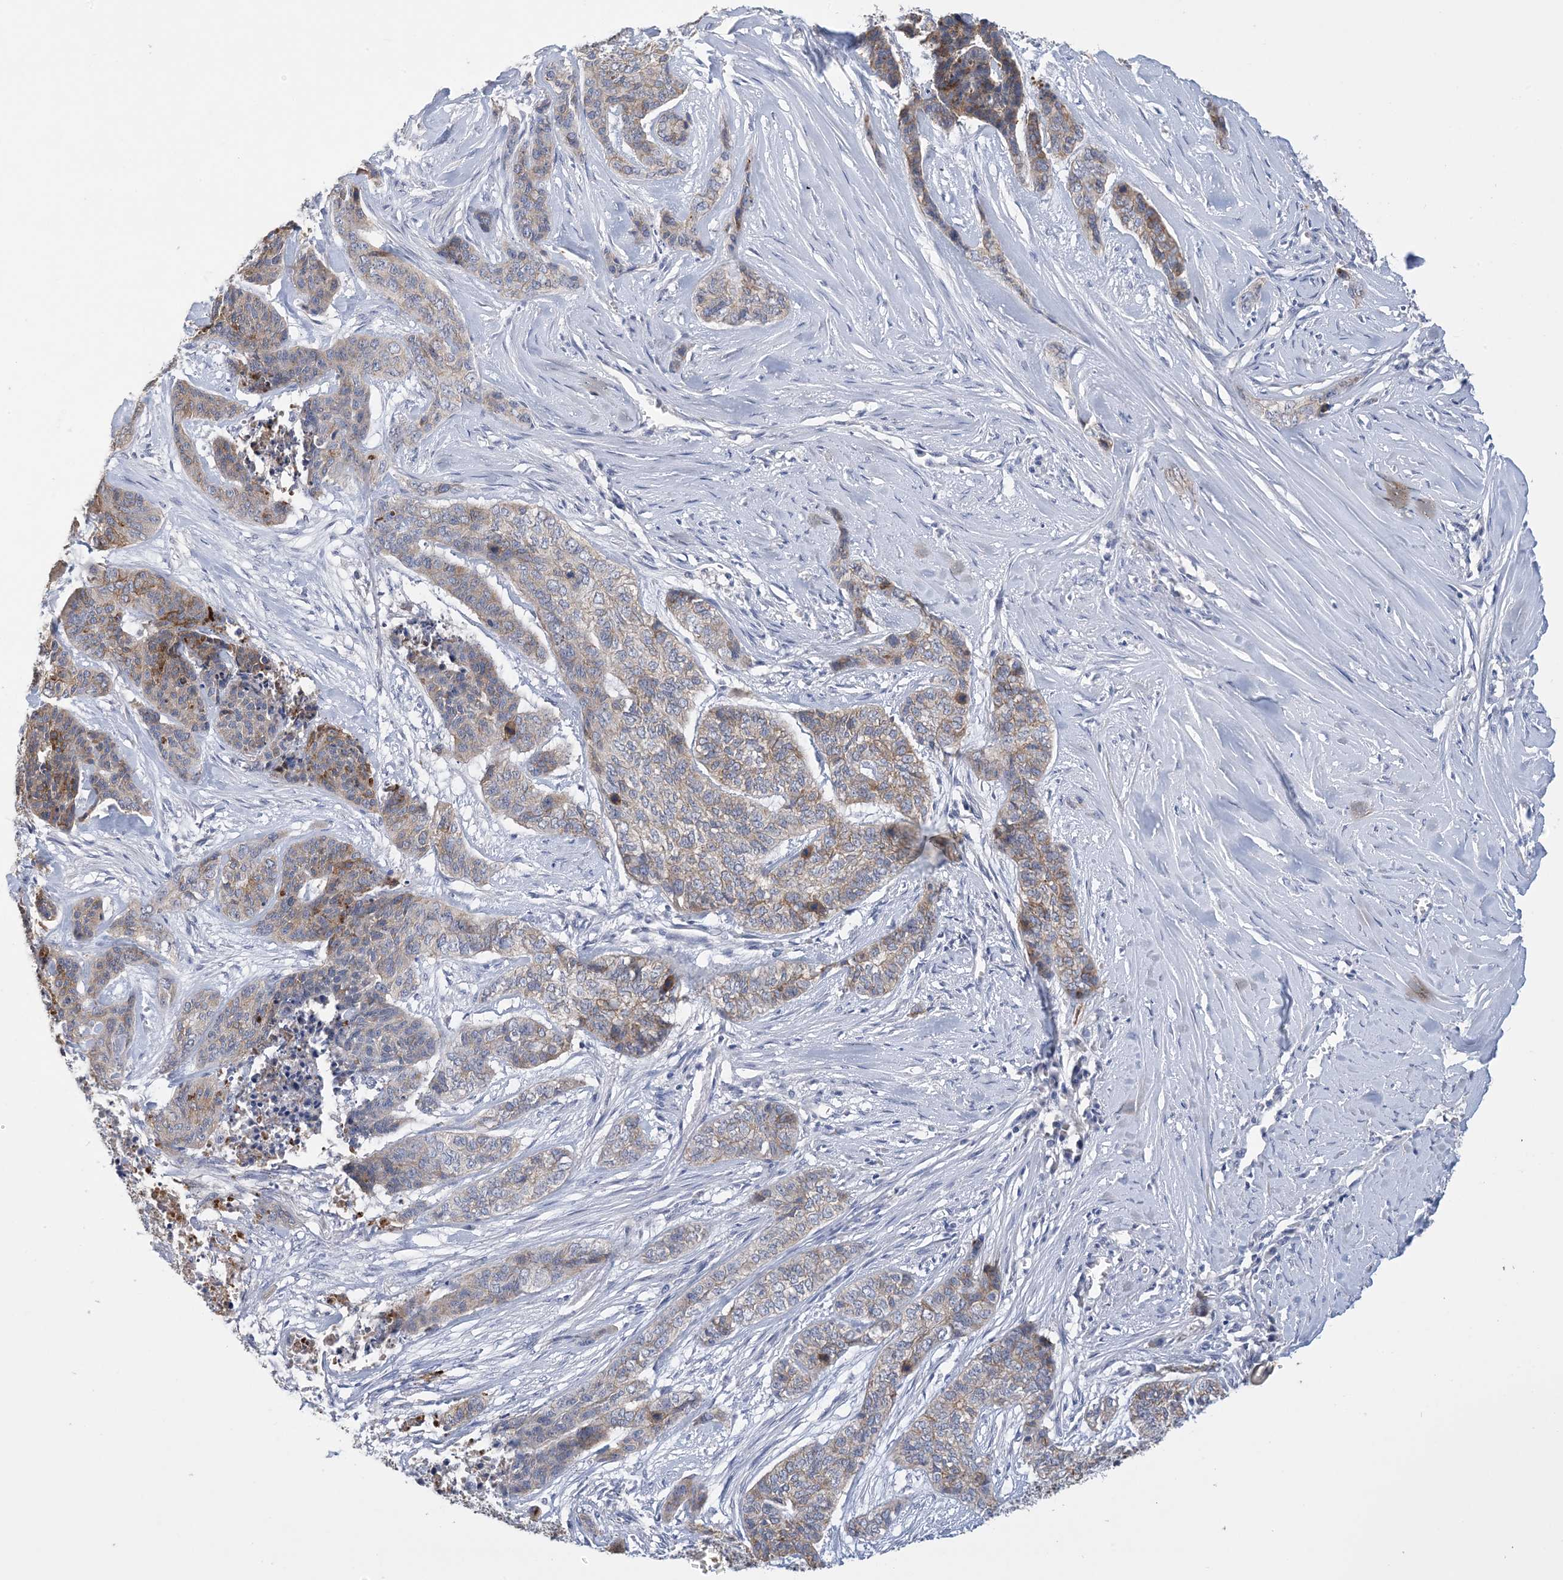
{"staining": {"intensity": "moderate", "quantity": "25%-75%", "location": "cytoplasmic/membranous"}, "tissue": "skin cancer", "cell_type": "Tumor cells", "image_type": "cancer", "snomed": [{"axis": "morphology", "description": "Basal cell carcinoma"}, {"axis": "topography", "description": "Skin"}], "caption": "Basal cell carcinoma (skin) tissue demonstrates moderate cytoplasmic/membranous staining in about 25%-75% of tumor cells", "gene": "DSC3", "patient": {"sex": "female", "age": 64}}